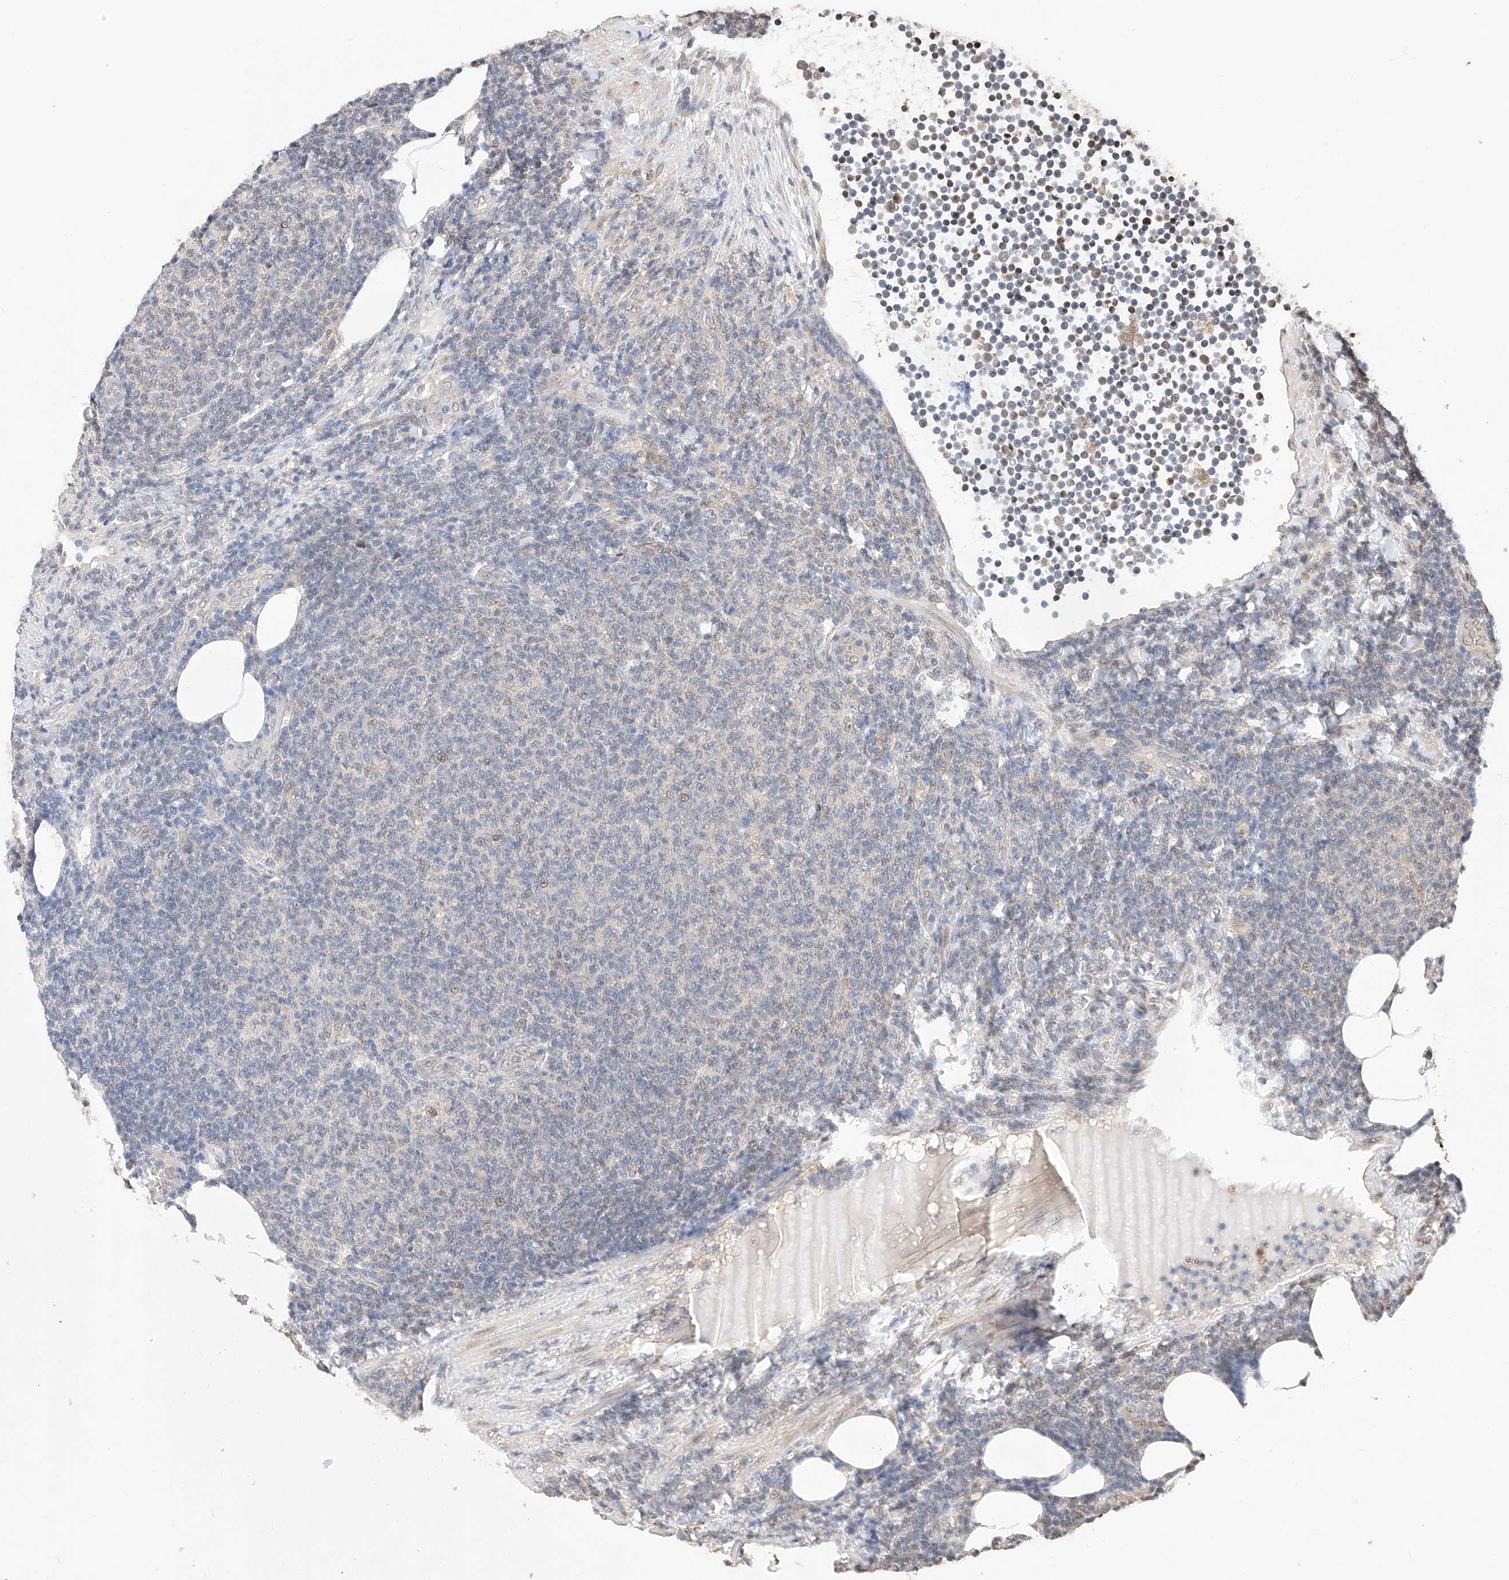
{"staining": {"intensity": "negative", "quantity": "none", "location": "none"}, "tissue": "lymphoma", "cell_type": "Tumor cells", "image_type": "cancer", "snomed": [{"axis": "morphology", "description": "Malignant lymphoma, non-Hodgkin's type, Low grade"}, {"axis": "topography", "description": "Lymph node"}], "caption": "Human malignant lymphoma, non-Hodgkin's type (low-grade) stained for a protein using IHC exhibits no expression in tumor cells.", "gene": "ZSCAN4", "patient": {"sex": "male", "age": 66}}